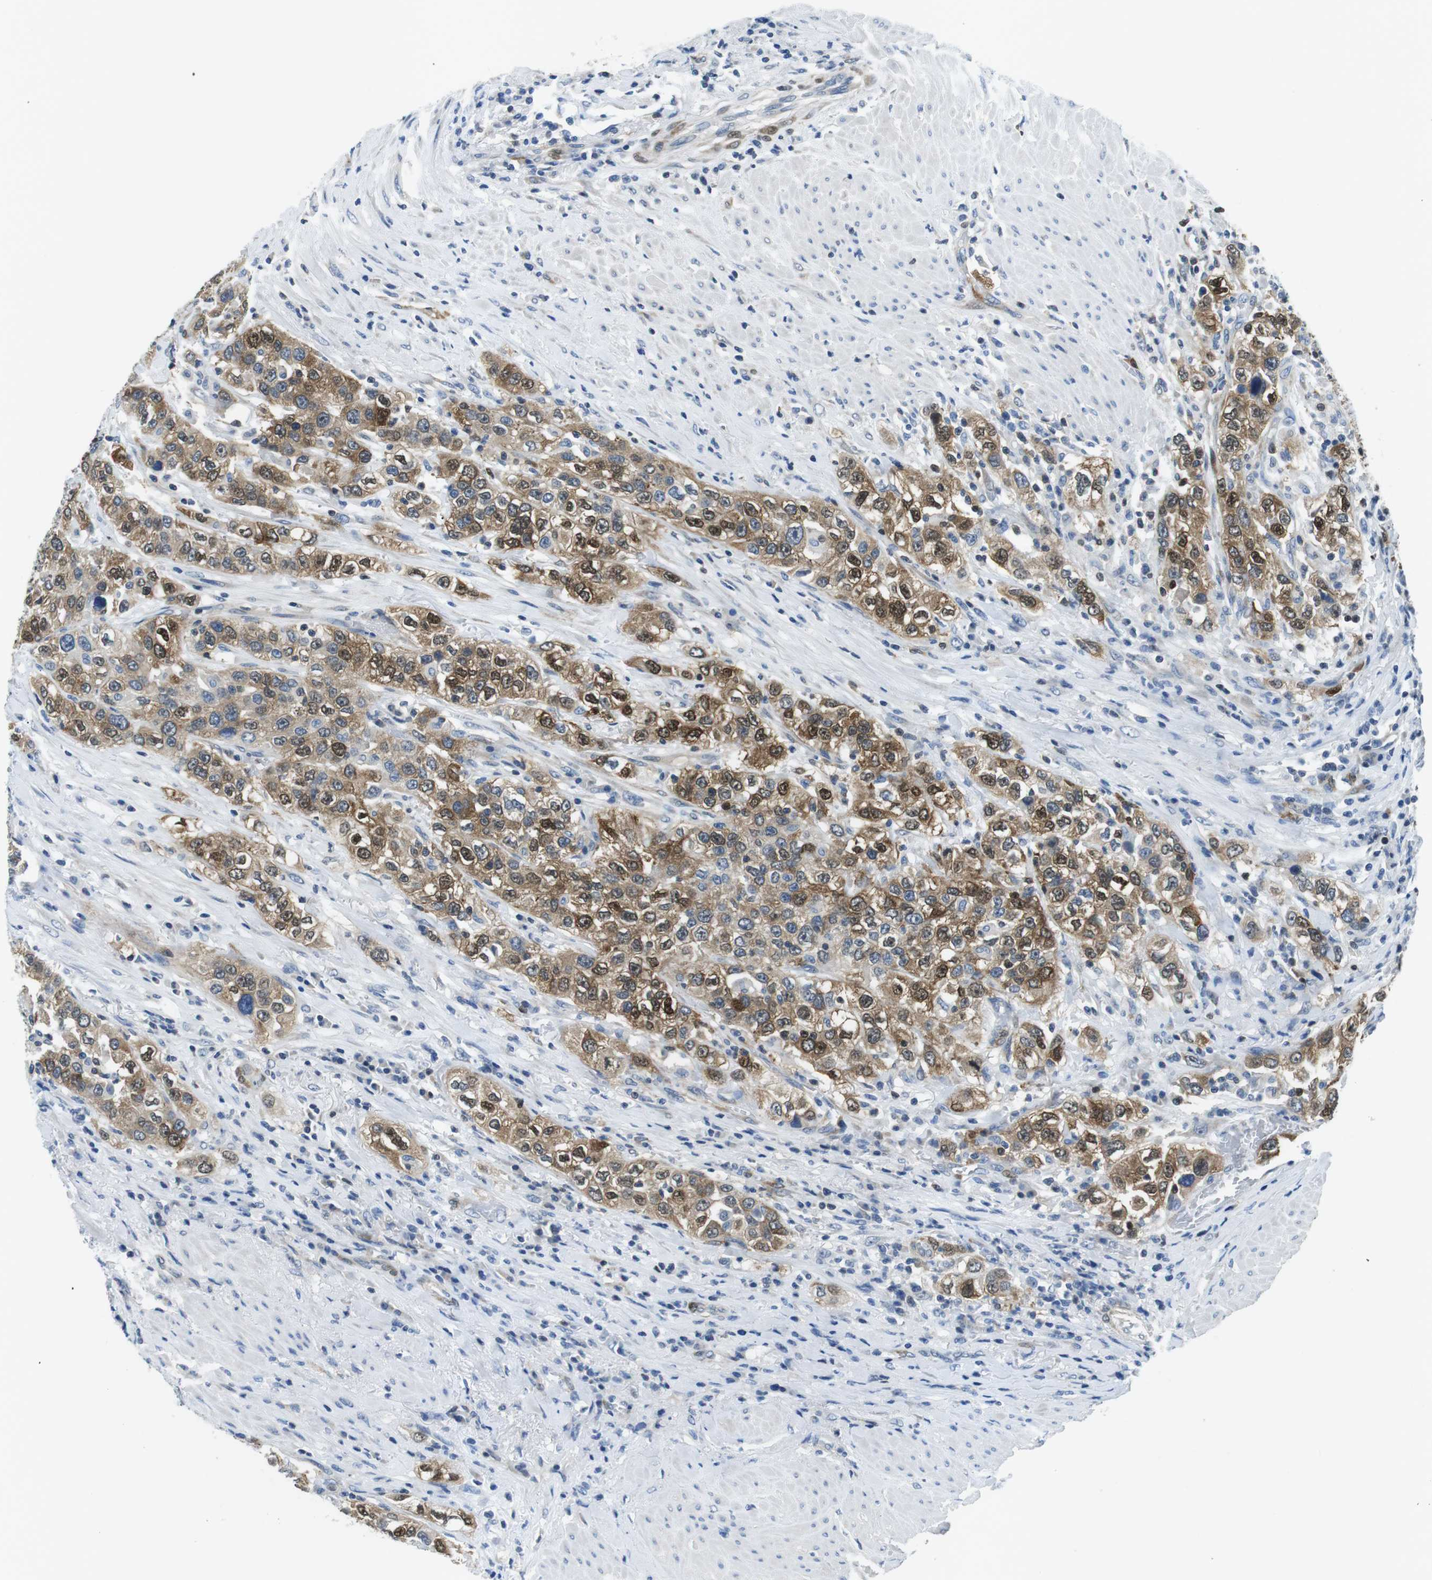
{"staining": {"intensity": "moderate", "quantity": "25%-75%", "location": "cytoplasmic/membranous,nuclear"}, "tissue": "urothelial cancer", "cell_type": "Tumor cells", "image_type": "cancer", "snomed": [{"axis": "morphology", "description": "Urothelial carcinoma, High grade"}, {"axis": "topography", "description": "Urinary bladder"}], "caption": "DAB (3,3'-diaminobenzidine) immunohistochemical staining of human high-grade urothelial carcinoma shows moderate cytoplasmic/membranous and nuclear protein expression in approximately 25%-75% of tumor cells. (brown staining indicates protein expression, while blue staining denotes nuclei).", "gene": "PHLDA1", "patient": {"sex": "female", "age": 80}}